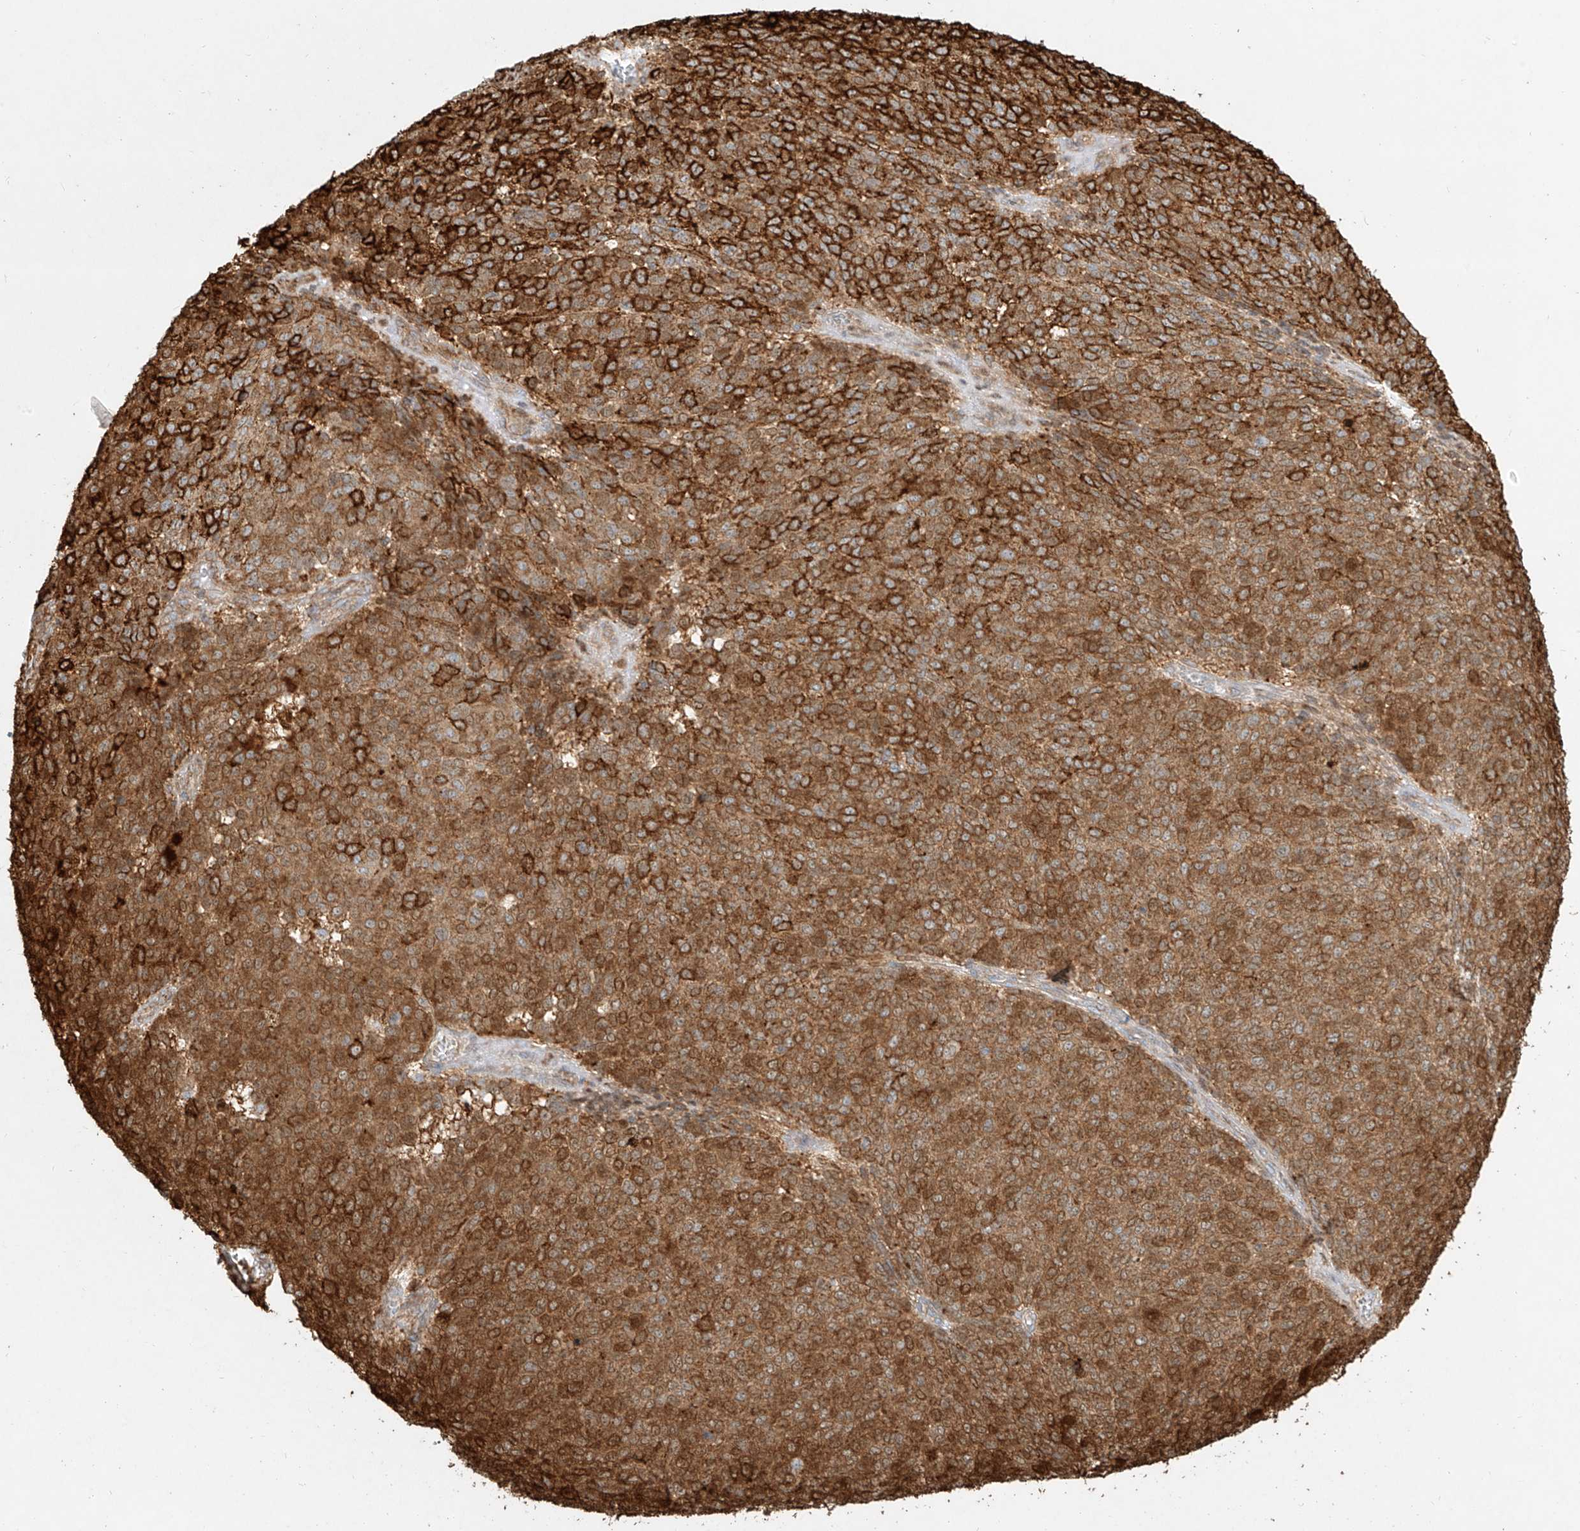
{"staining": {"intensity": "strong", "quantity": ">75%", "location": "cytoplasmic/membranous"}, "tissue": "melanoma", "cell_type": "Tumor cells", "image_type": "cancer", "snomed": [{"axis": "morphology", "description": "Malignant melanoma, NOS"}, {"axis": "topography", "description": "Skin"}], "caption": "Melanoma stained with DAB IHC reveals high levels of strong cytoplasmic/membranous staining in approximately >75% of tumor cells. Immunohistochemistry stains the protein of interest in brown and the nuclei are stained blue.", "gene": "MTX2", "patient": {"sex": "male", "age": 49}}